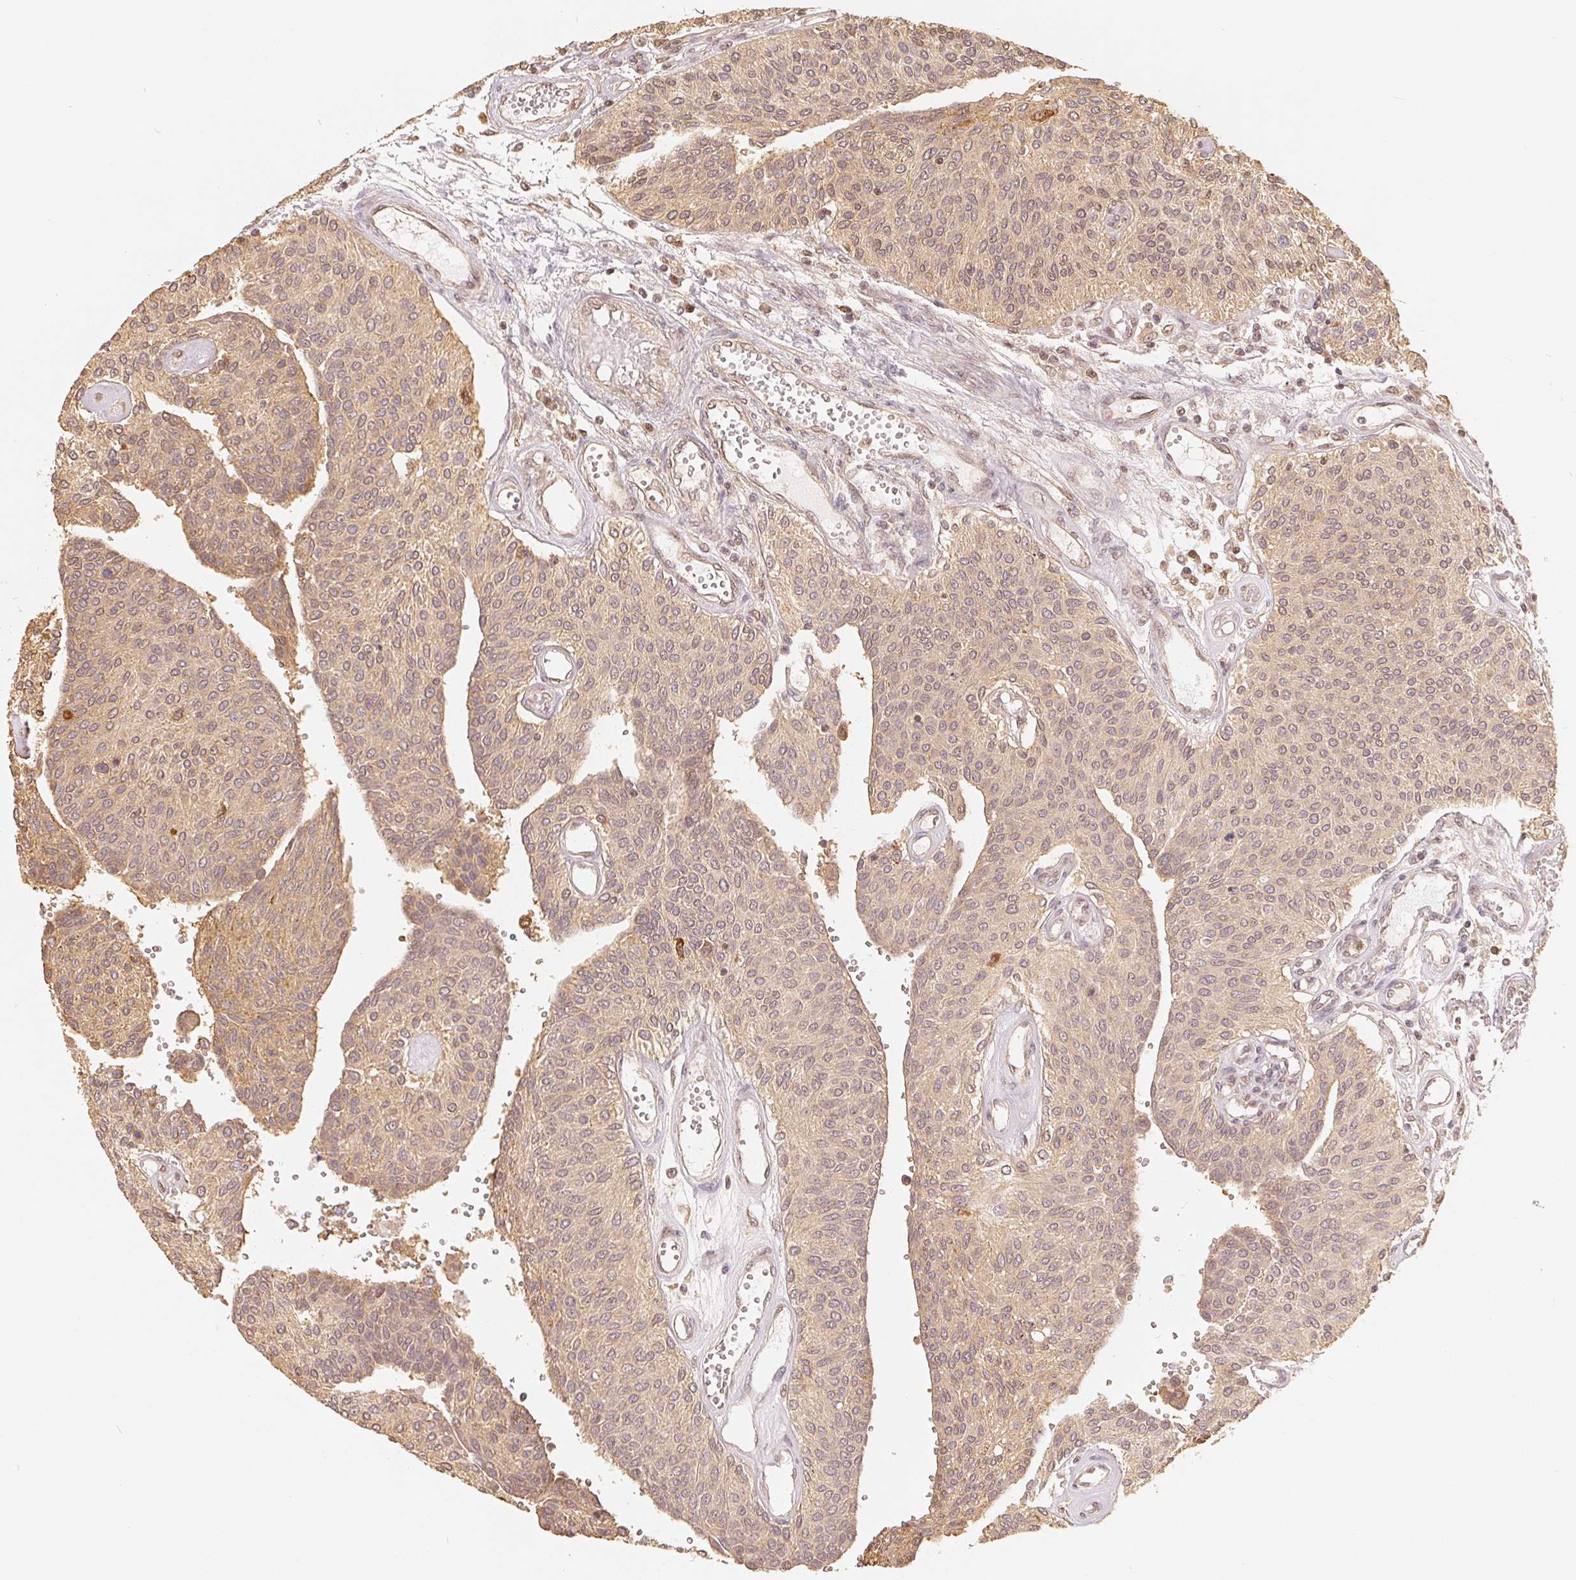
{"staining": {"intensity": "weak", "quantity": ">75%", "location": "cytoplasmic/membranous"}, "tissue": "urothelial cancer", "cell_type": "Tumor cells", "image_type": "cancer", "snomed": [{"axis": "morphology", "description": "Urothelial carcinoma, NOS"}, {"axis": "topography", "description": "Urinary bladder"}], "caption": "Protein analysis of urothelial cancer tissue demonstrates weak cytoplasmic/membranous expression in about >75% of tumor cells. (Stains: DAB (3,3'-diaminobenzidine) in brown, nuclei in blue, Microscopy: brightfield microscopy at high magnification).", "gene": "GUSB", "patient": {"sex": "male", "age": 55}}